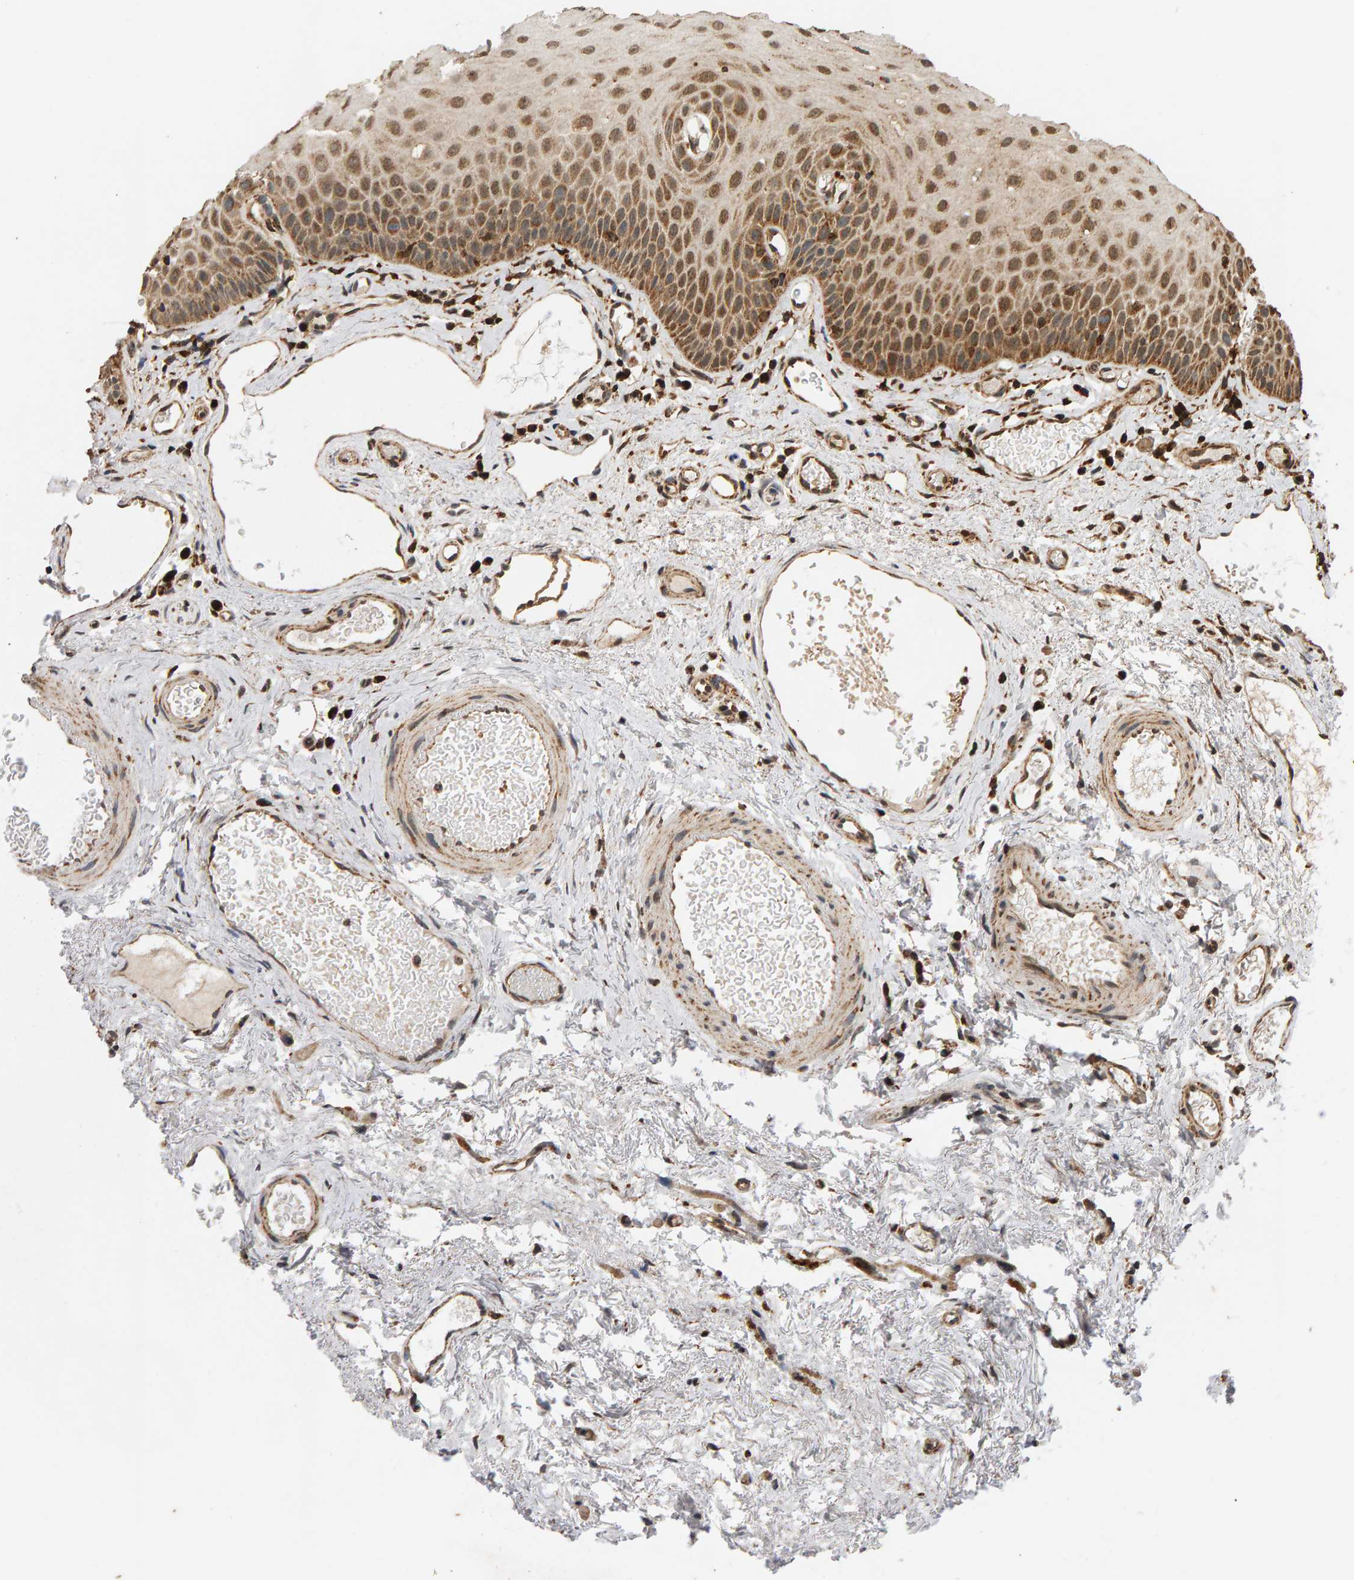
{"staining": {"intensity": "moderate", "quantity": ">75%", "location": "cytoplasmic/membranous,nuclear"}, "tissue": "oral mucosa", "cell_type": "Squamous epithelial cells", "image_type": "normal", "snomed": [{"axis": "morphology", "description": "Normal tissue, NOS"}, {"axis": "topography", "description": "Skeletal muscle"}, {"axis": "topography", "description": "Oral tissue"}, {"axis": "topography", "description": "Peripheral nerve tissue"}], "caption": "Approximately >75% of squamous epithelial cells in unremarkable oral mucosa exhibit moderate cytoplasmic/membranous,nuclear protein staining as visualized by brown immunohistochemical staining.", "gene": "GSTK1", "patient": {"sex": "female", "age": 84}}